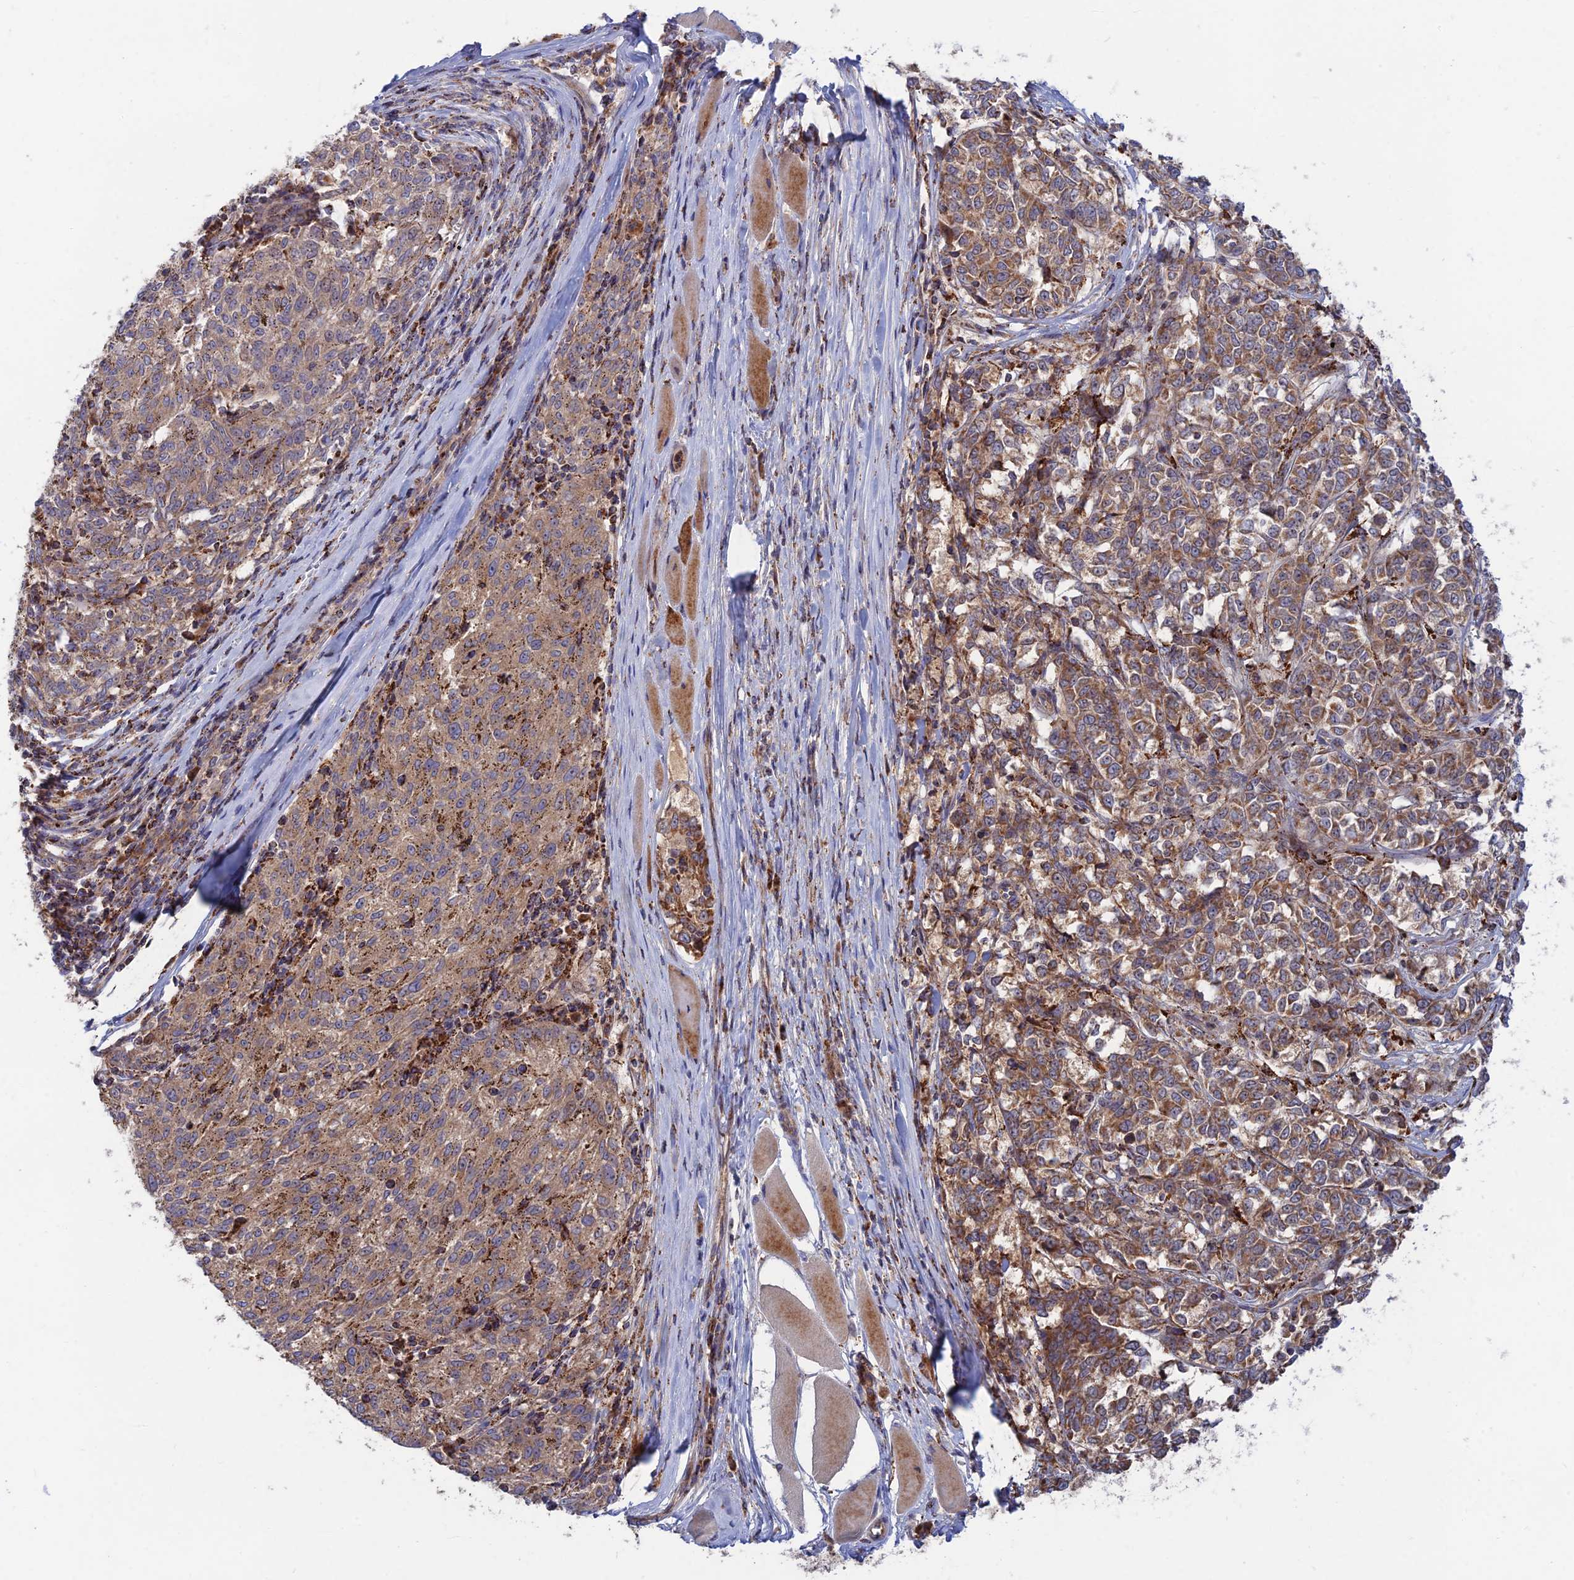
{"staining": {"intensity": "moderate", "quantity": "25%-75%", "location": "cytoplasmic/membranous"}, "tissue": "melanoma", "cell_type": "Tumor cells", "image_type": "cancer", "snomed": [{"axis": "morphology", "description": "Malignant melanoma, NOS"}, {"axis": "topography", "description": "Skin"}], "caption": "Human malignant melanoma stained with a brown dye reveals moderate cytoplasmic/membranous positive expression in approximately 25%-75% of tumor cells.", "gene": "RIC8B", "patient": {"sex": "female", "age": 72}}